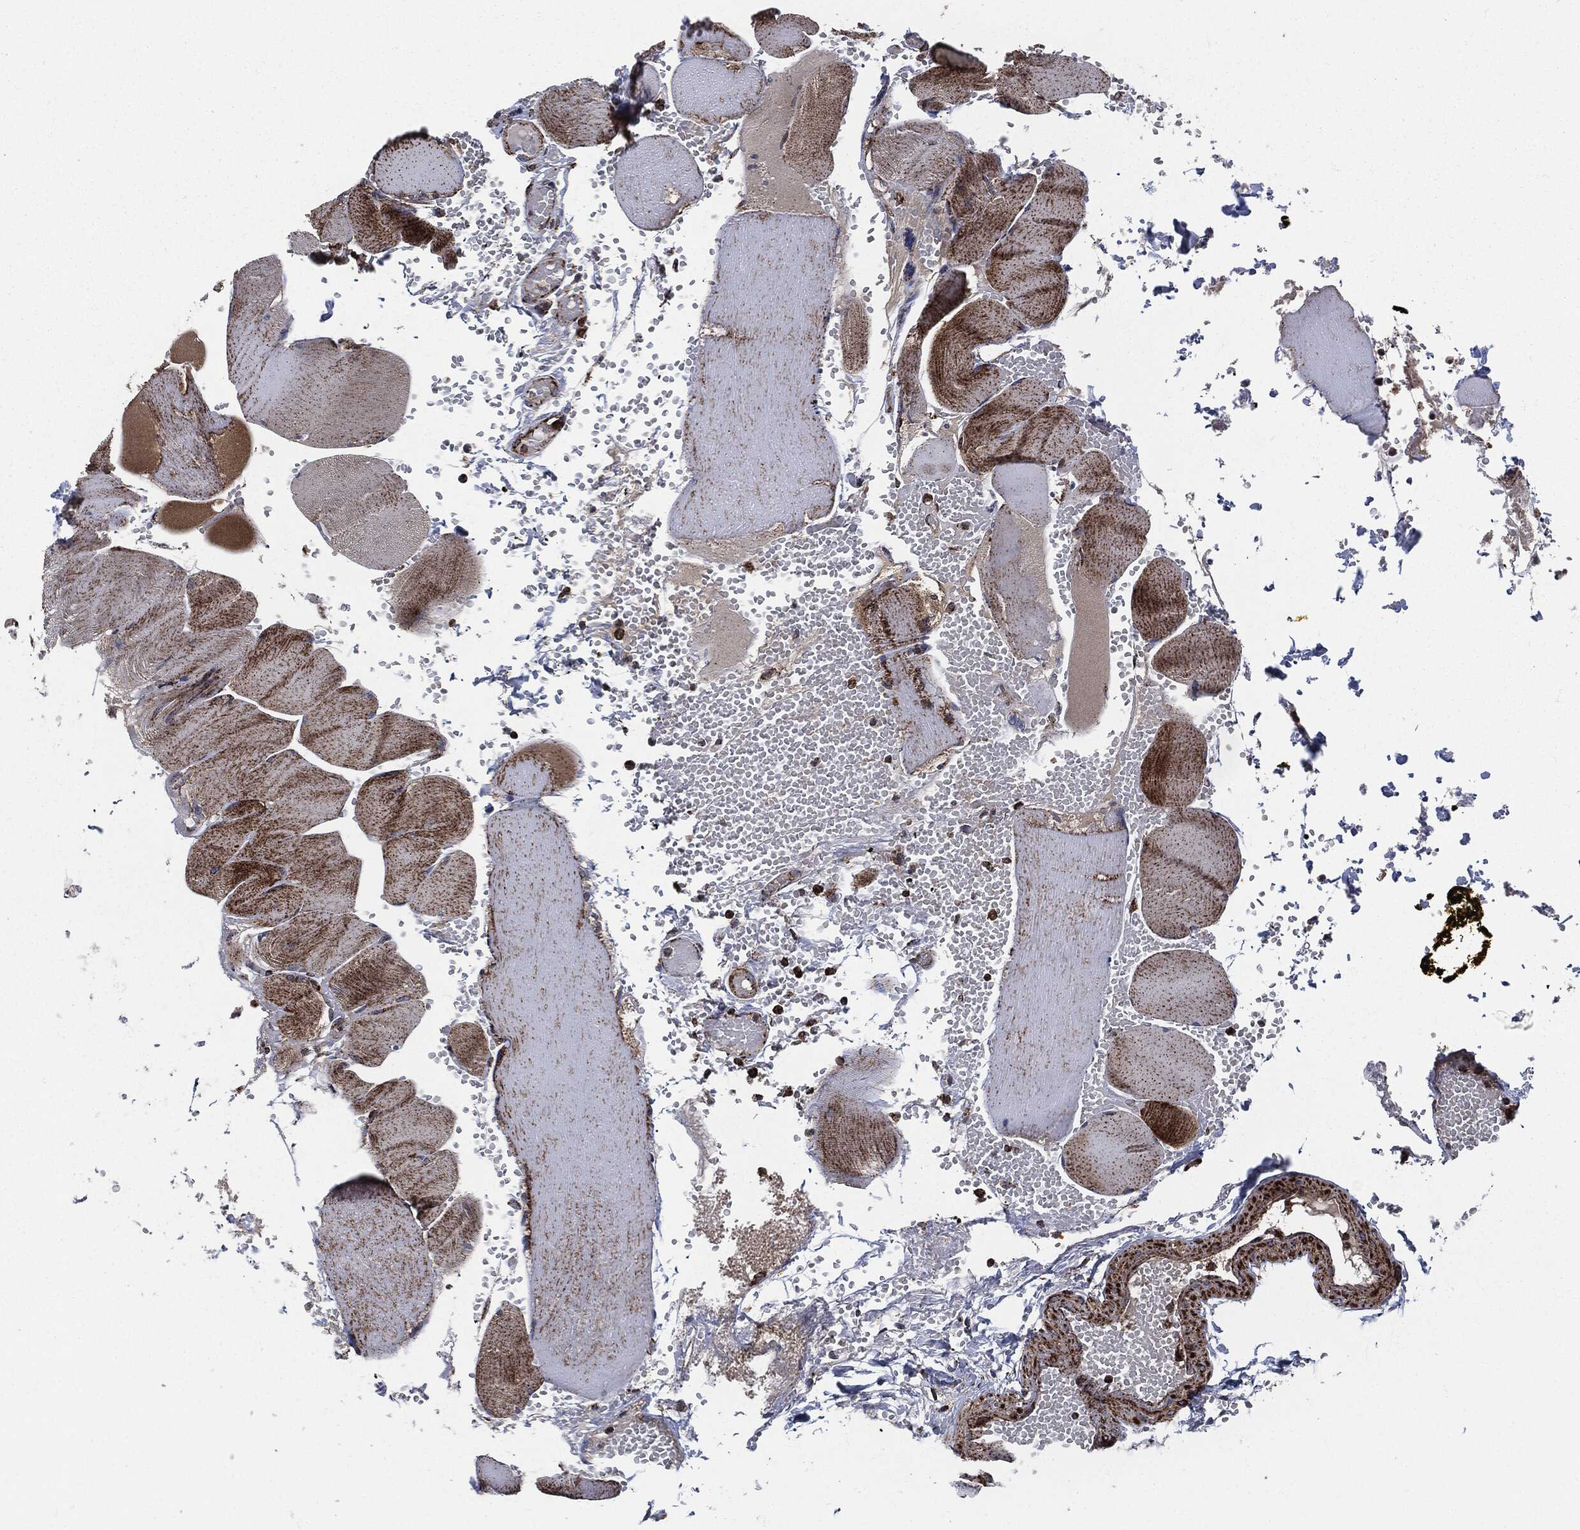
{"staining": {"intensity": "moderate", "quantity": "25%-75%", "location": "cytoplasmic/membranous"}, "tissue": "skeletal muscle", "cell_type": "Myocytes", "image_type": "normal", "snomed": [{"axis": "morphology", "description": "Normal tissue, NOS"}, {"axis": "topography", "description": "Skeletal muscle"}], "caption": "Approximately 25%-75% of myocytes in benign skeletal muscle demonstrate moderate cytoplasmic/membranous protein expression as visualized by brown immunohistochemical staining.", "gene": "FH", "patient": {"sex": "male", "age": 56}}